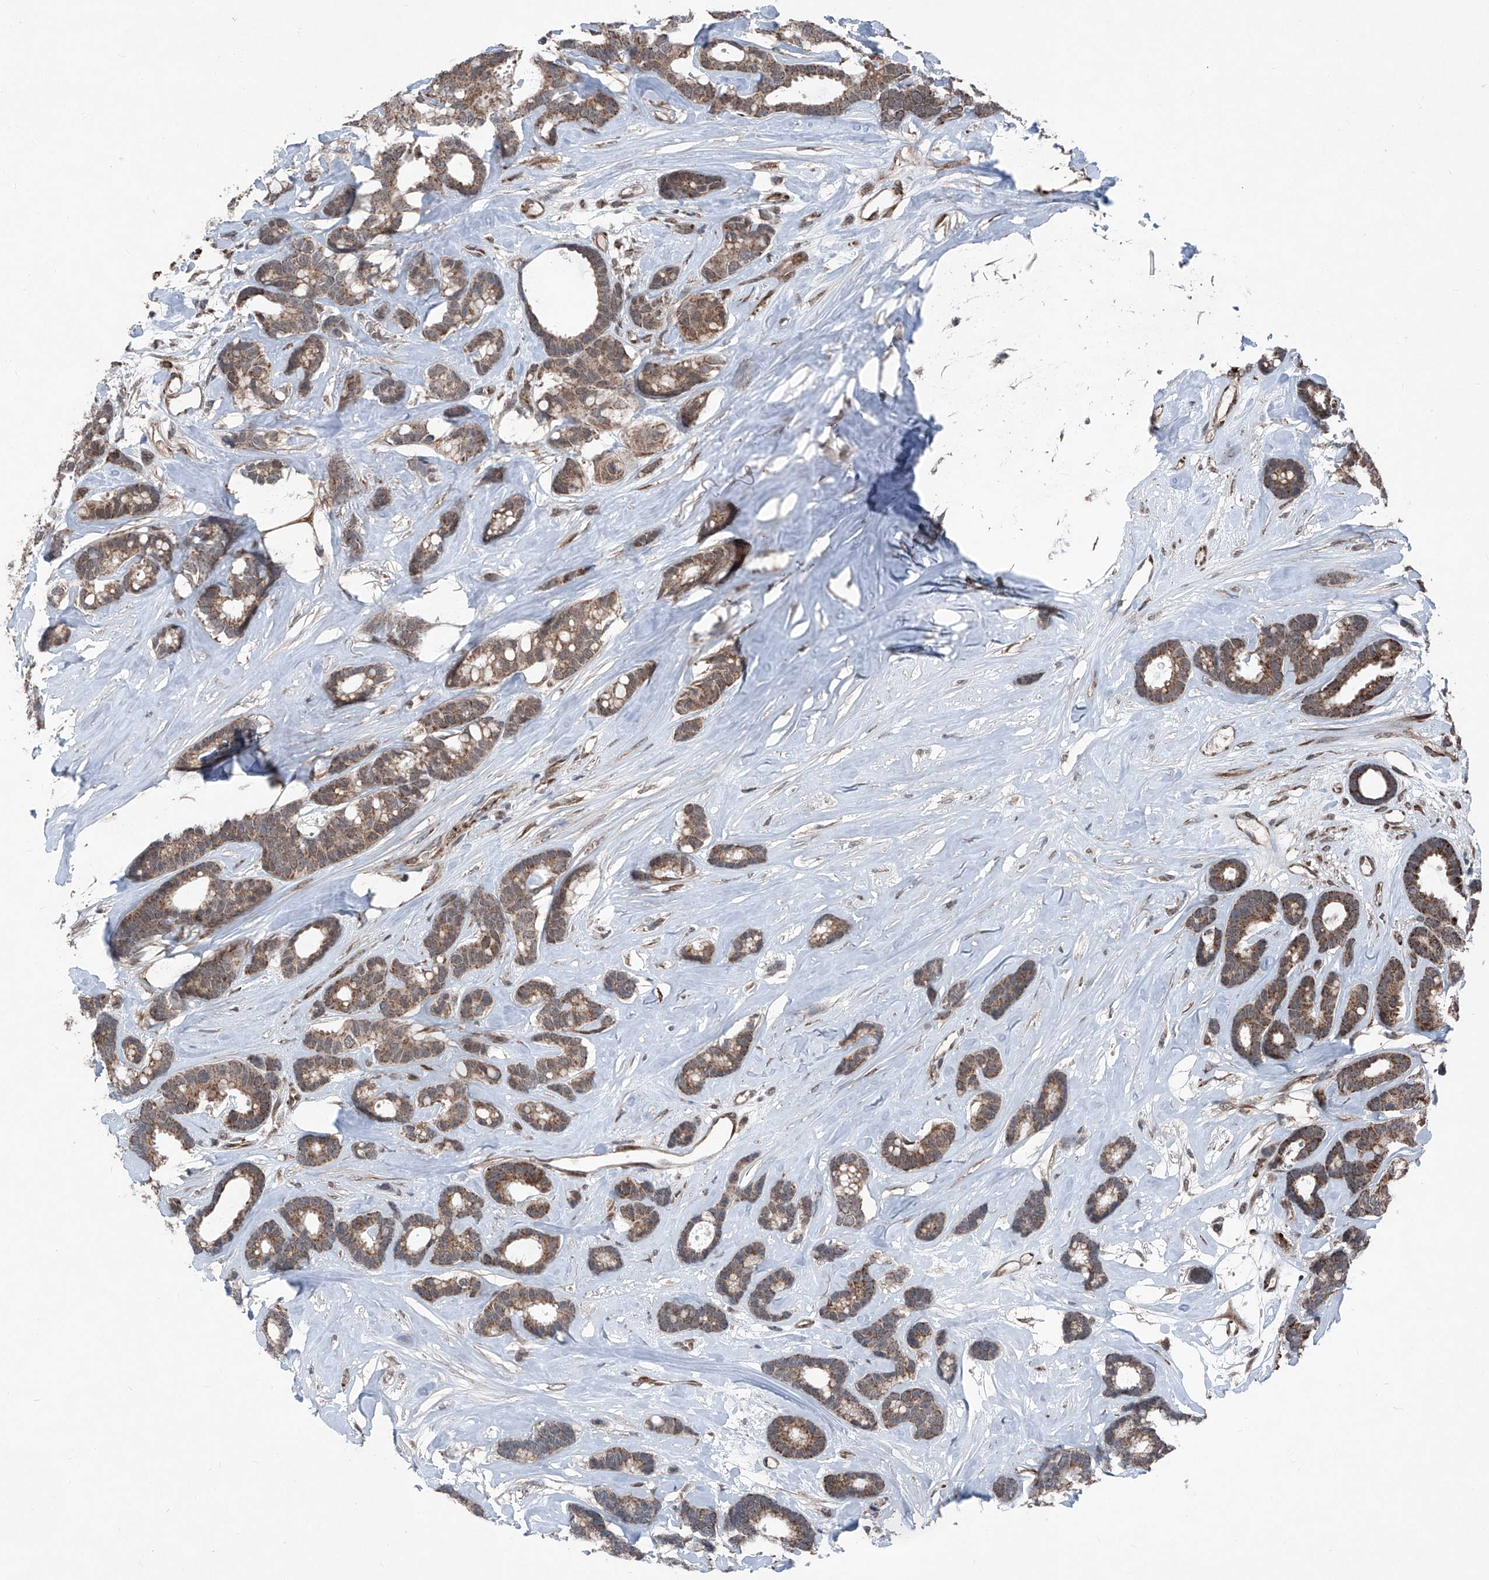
{"staining": {"intensity": "moderate", "quantity": ">75%", "location": "cytoplasmic/membranous"}, "tissue": "breast cancer", "cell_type": "Tumor cells", "image_type": "cancer", "snomed": [{"axis": "morphology", "description": "Duct carcinoma"}, {"axis": "topography", "description": "Breast"}], "caption": "Human breast infiltrating ductal carcinoma stained with a protein marker reveals moderate staining in tumor cells.", "gene": "COA7", "patient": {"sex": "female", "age": 87}}